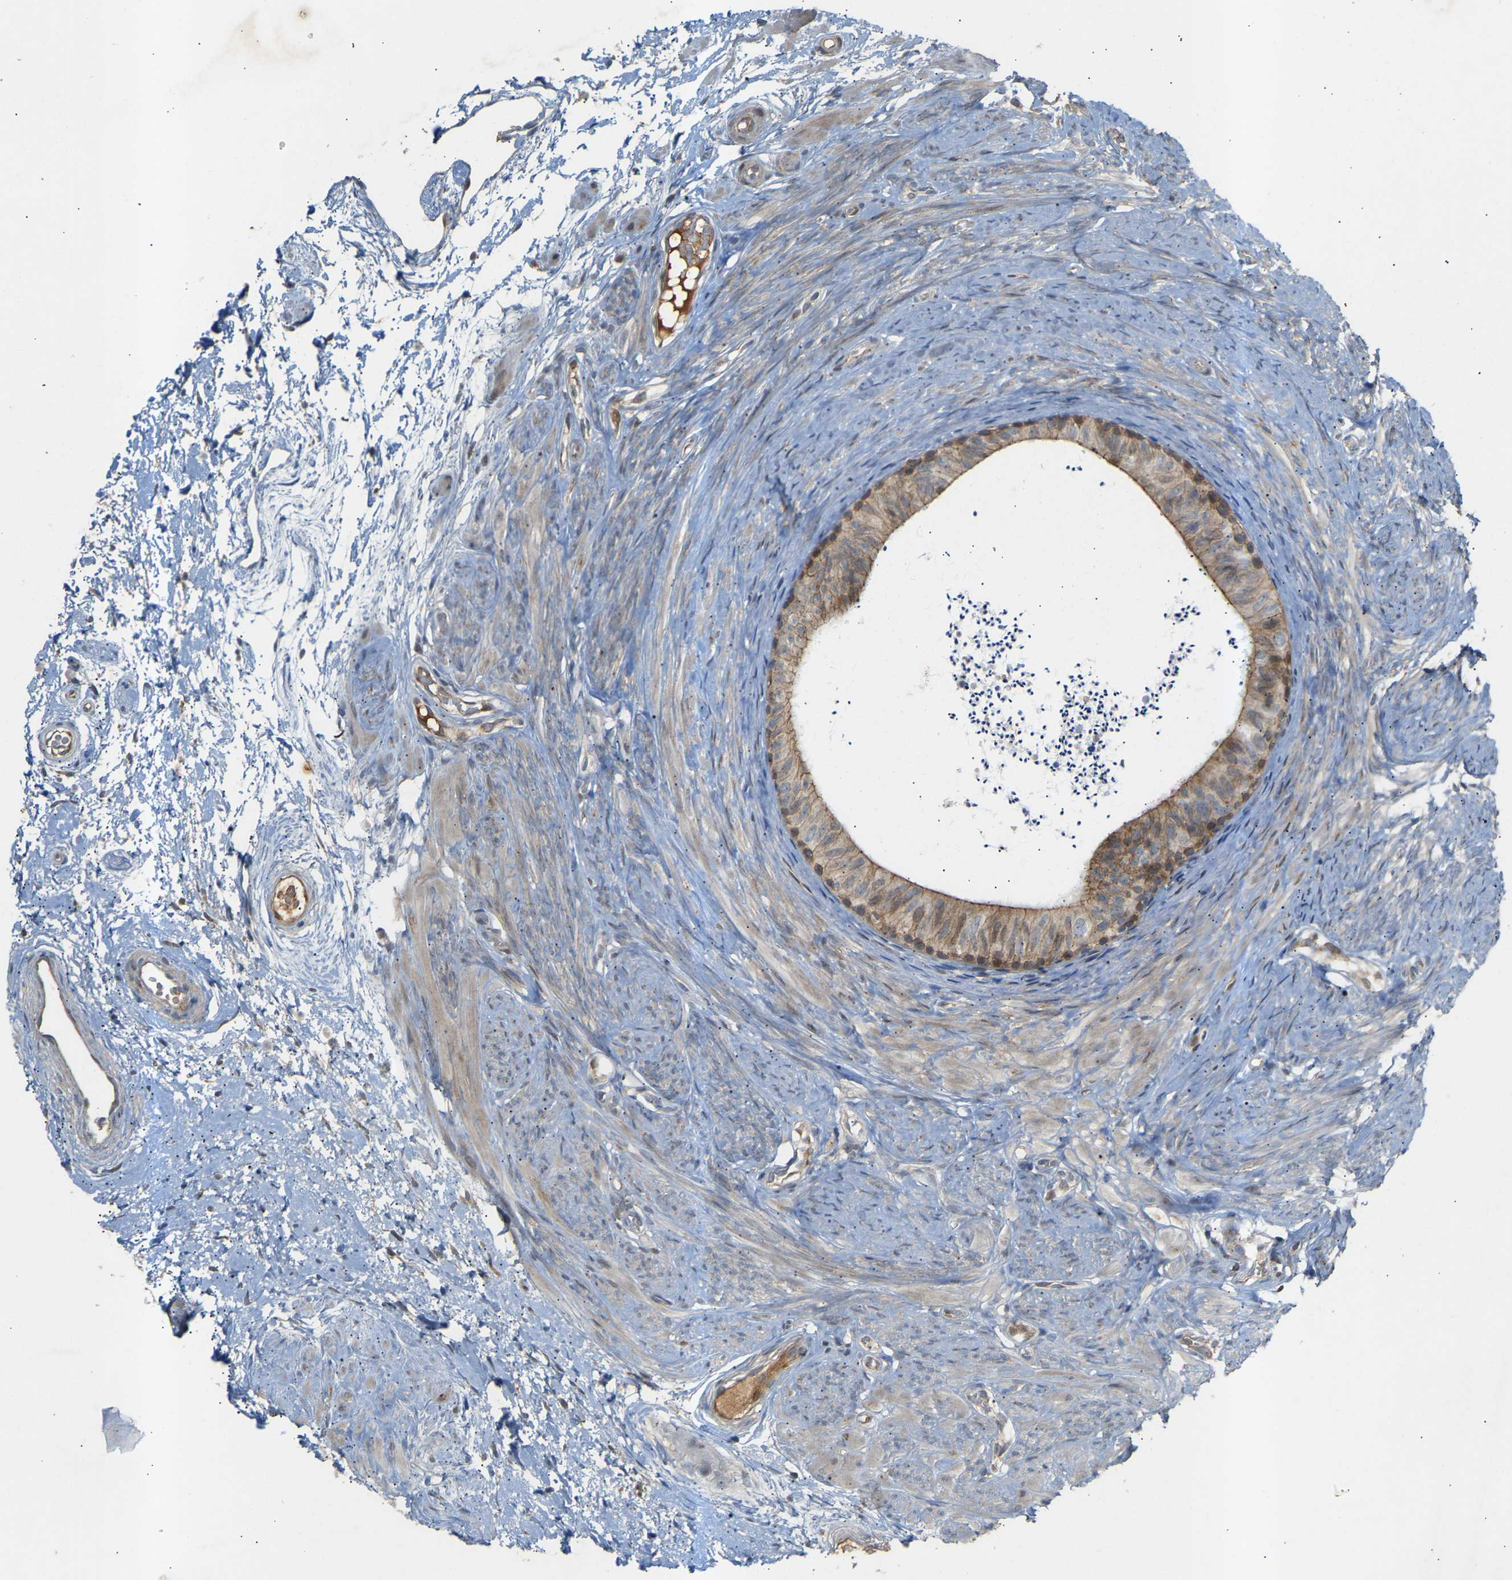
{"staining": {"intensity": "moderate", "quantity": ">75%", "location": "cytoplasmic/membranous"}, "tissue": "epididymis", "cell_type": "Glandular cells", "image_type": "normal", "snomed": [{"axis": "morphology", "description": "Normal tissue, NOS"}, {"axis": "topography", "description": "Epididymis"}], "caption": "Glandular cells demonstrate medium levels of moderate cytoplasmic/membranous positivity in approximately >75% of cells in unremarkable epididymis. (DAB (3,3'-diaminobenzidine) IHC, brown staining for protein, blue staining for nuclei).", "gene": "ATP5MF", "patient": {"sex": "male", "age": 56}}